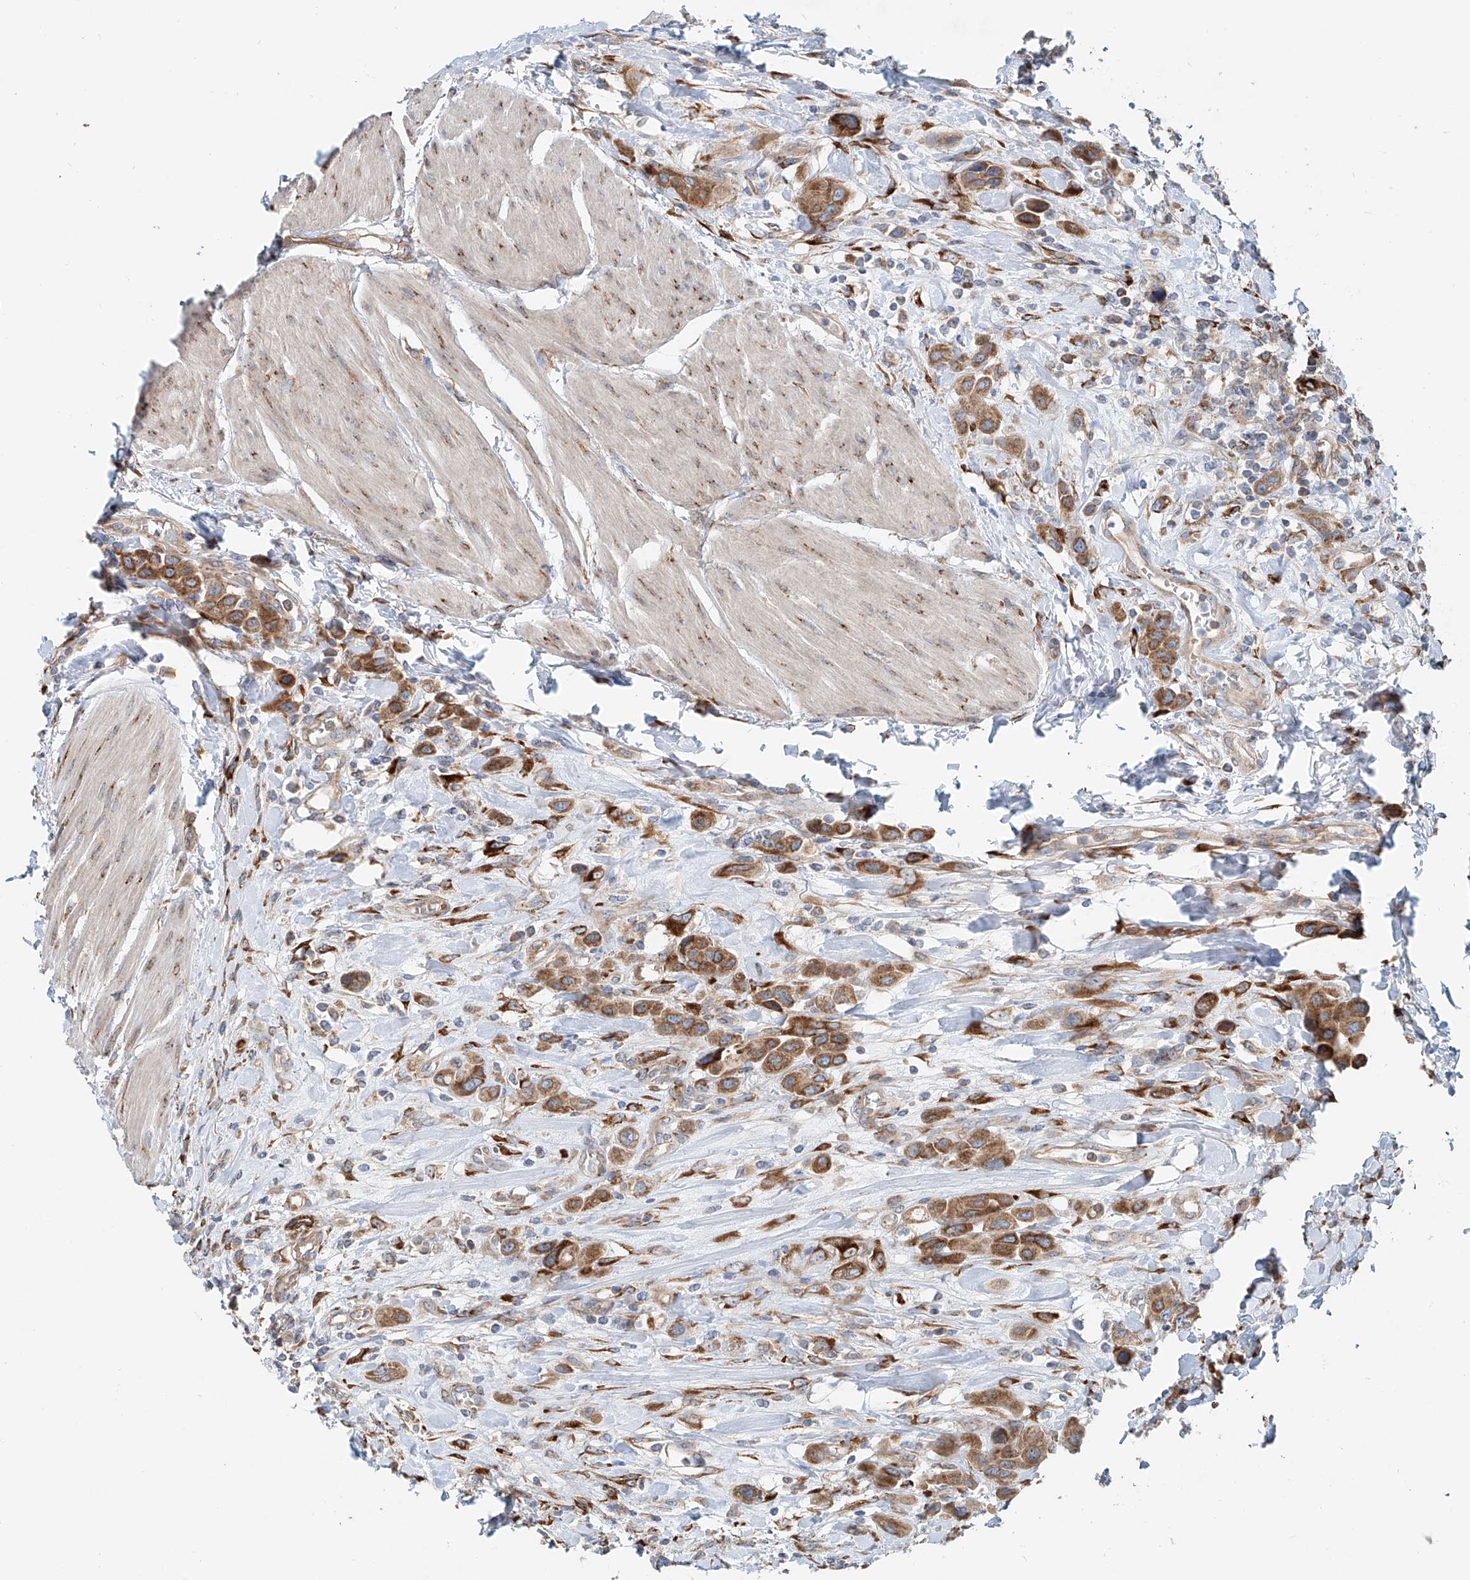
{"staining": {"intensity": "strong", "quantity": ">75%", "location": "cytoplasmic/membranous"}, "tissue": "urothelial cancer", "cell_type": "Tumor cells", "image_type": "cancer", "snomed": [{"axis": "morphology", "description": "Urothelial carcinoma, High grade"}, {"axis": "topography", "description": "Urinary bladder"}], "caption": "Tumor cells reveal high levels of strong cytoplasmic/membranous staining in about >75% of cells in urothelial carcinoma (high-grade).", "gene": "SNAP29", "patient": {"sex": "male", "age": 50}}